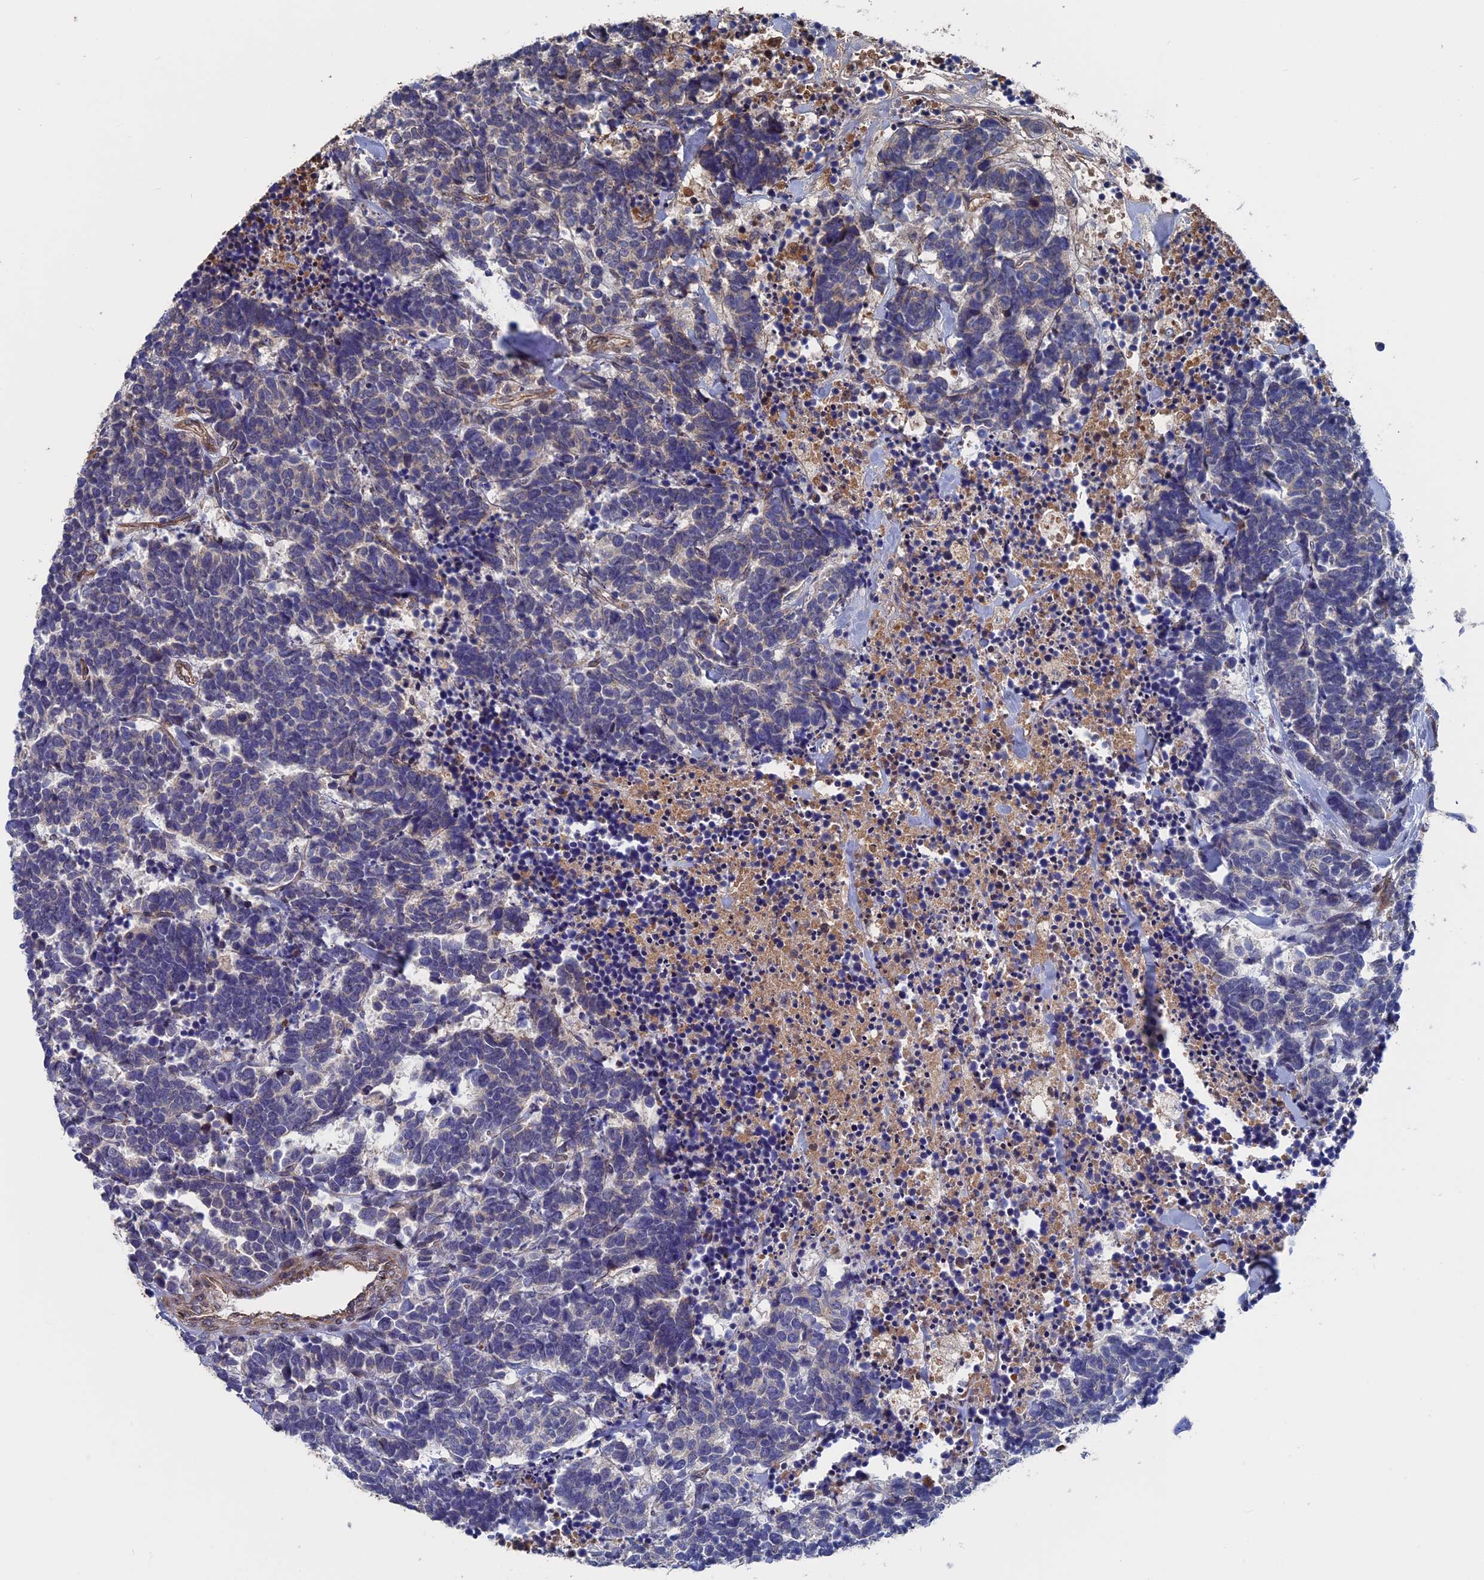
{"staining": {"intensity": "negative", "quantity": "none", "location": "none"}, "tissue": "carcinoid", "cell_type": "Tumor cells", "image_type": "cancer", "snomed": [{"axis": "morphology", "description": "Carcinoma, NOS"}, {"axis": "morphology", "description": "Carcinoid, malignant, NOS"}, {"axis": "topography", "description": "Urinary bladder"}], "caption": "Carcinoid stained for a protein using immunohistochemistry reveals no positivity tumor cells.", "gene": "RPUSD1", "patient": {"sex": "male", "age": 57}}